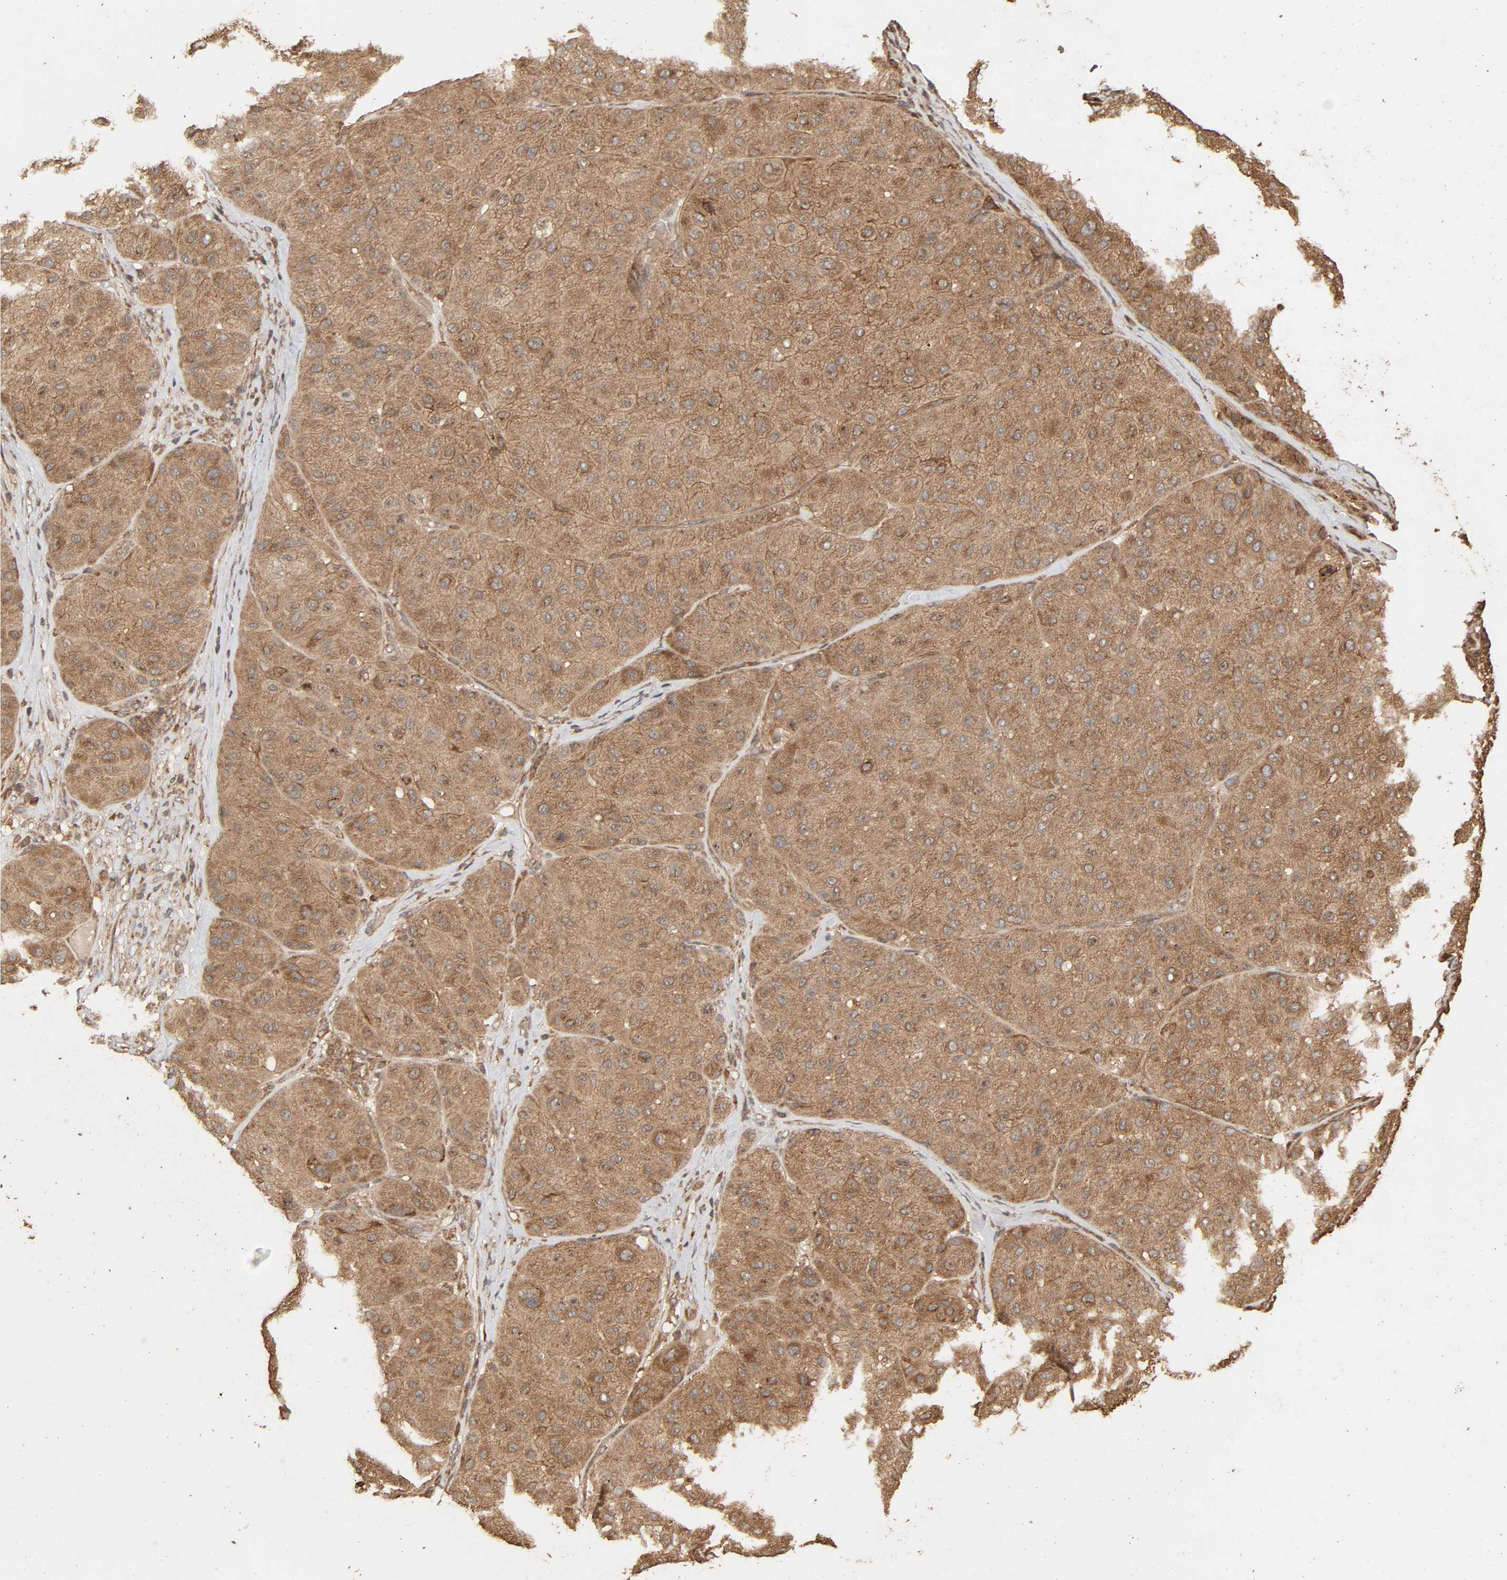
{"staining": {"intensity": "weak", "quantity": ">75%", "location": "cytoplasmic/membranous"}, "tissue": "melanoma", "cell_type": "Tumor cells", "image_type": "cancer", "snomed": [{"axis": "morphology", "description": "Normal tissue, NOS"}, {"axis": "morphology", "description": "Malignant melanoma, Metastatic site"}, {"axis": "topography", "description": "Skin"}], "caption": "Malignant melanoma (metastatic site) was stained to show a protein in brown. There is low levels of weak cytoplasmic/membranous expression in approximately >75% of tumor cells.", "gene": "RPS6KA6", "patient": {"sex": "male", "age": 41}}